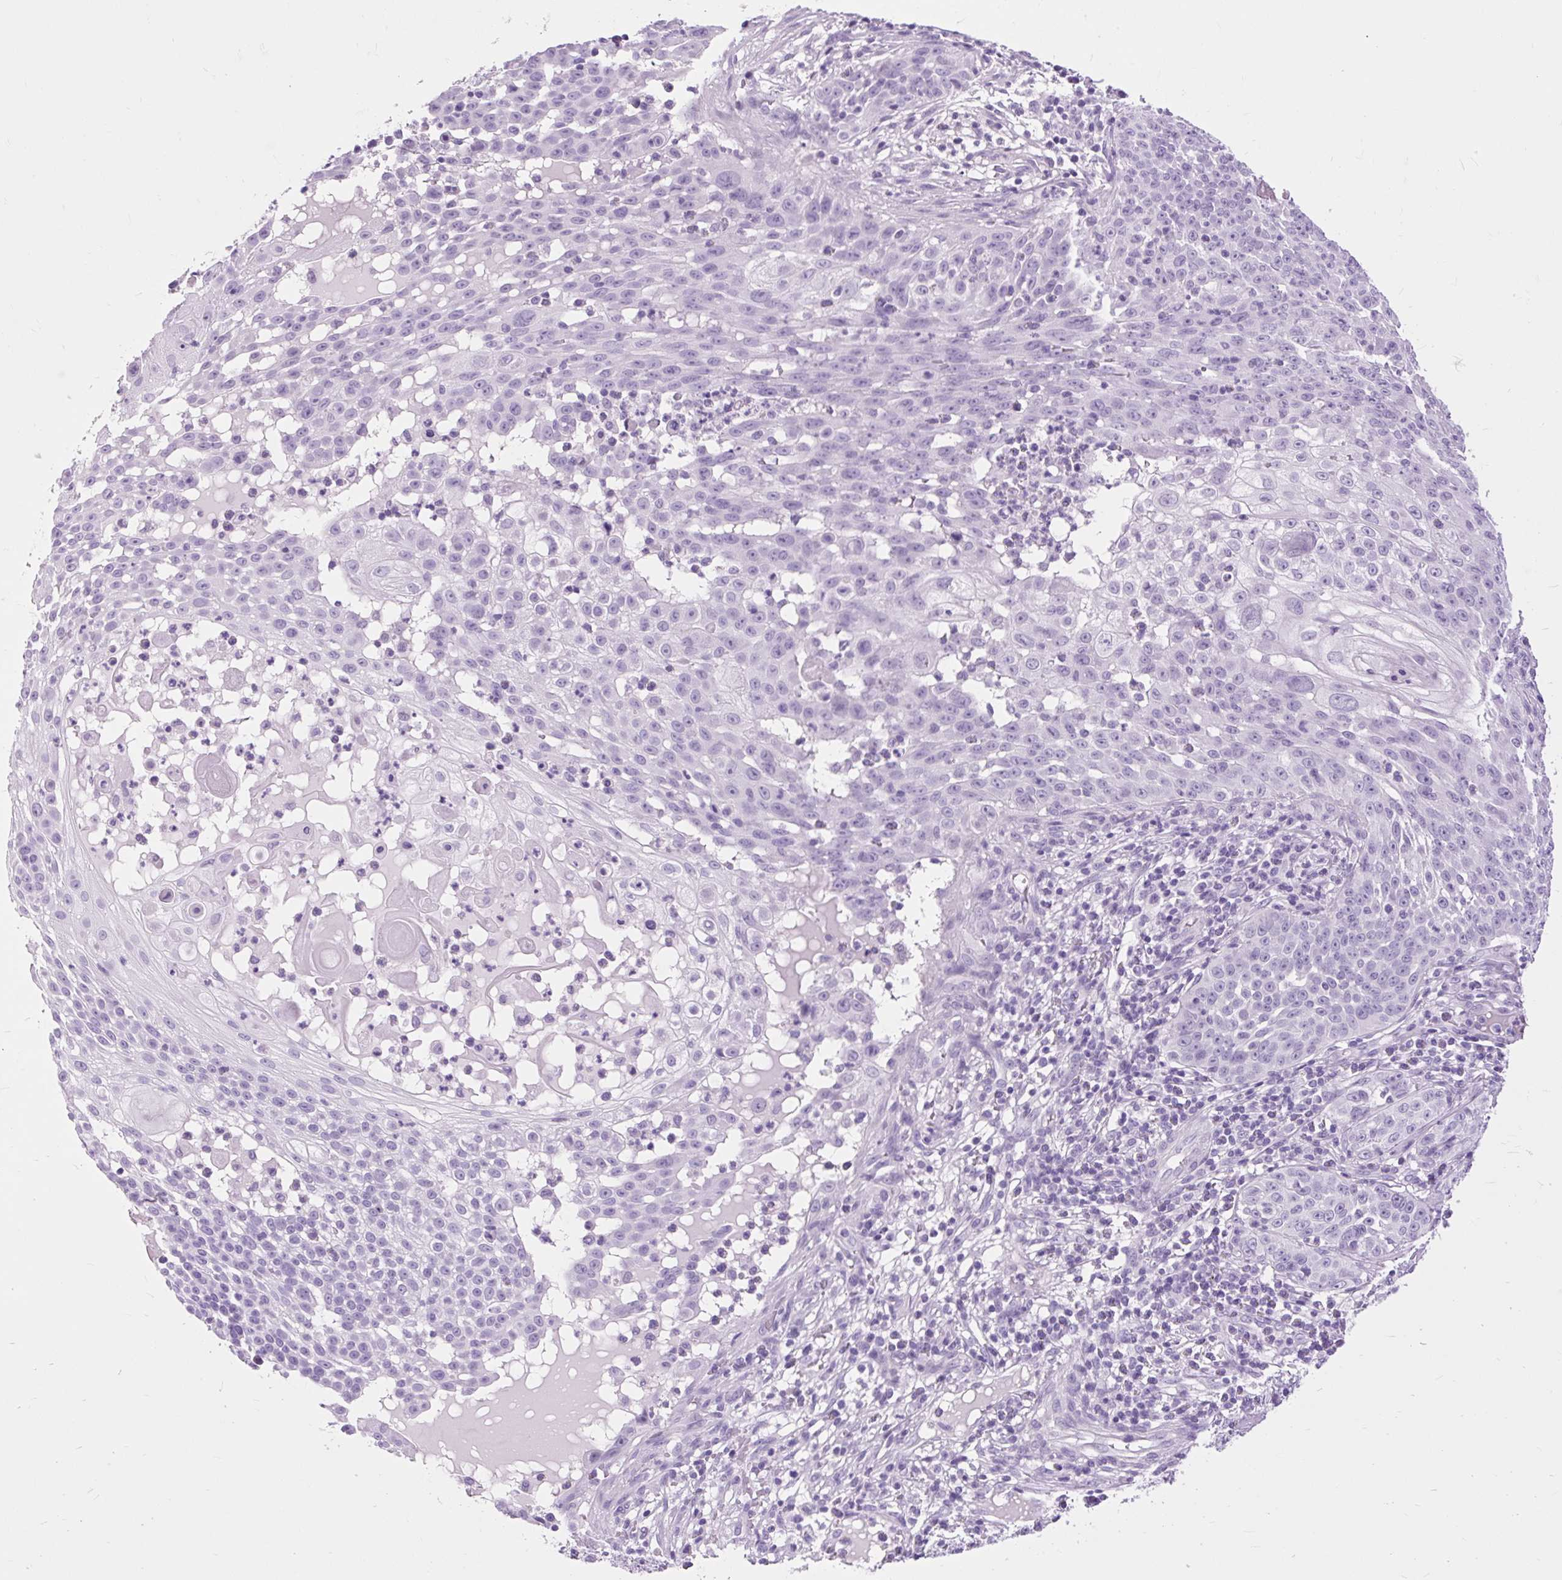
{"staining": {"intensity": "negative", "quantity": "none", "location": "none"}, "tissue": "skin cancer", "cell_type": "Tumor cells", "image_type": "cancer", "snomed": [{"axis": "morphology", "description": "Squamous cell carcinoma, NOS"}, {"axis": "topography", "description": "Skin"}], "caption": "High magnification brightfield microscopy of skin cancer stained with DAB (3,3'-diaminobenzidine) (brown) and counterstained with hematoxylin (blue): tumor cells show no significant staining.", "gene": "DPP6", "patient": {"sex": "male", "age": 24}}